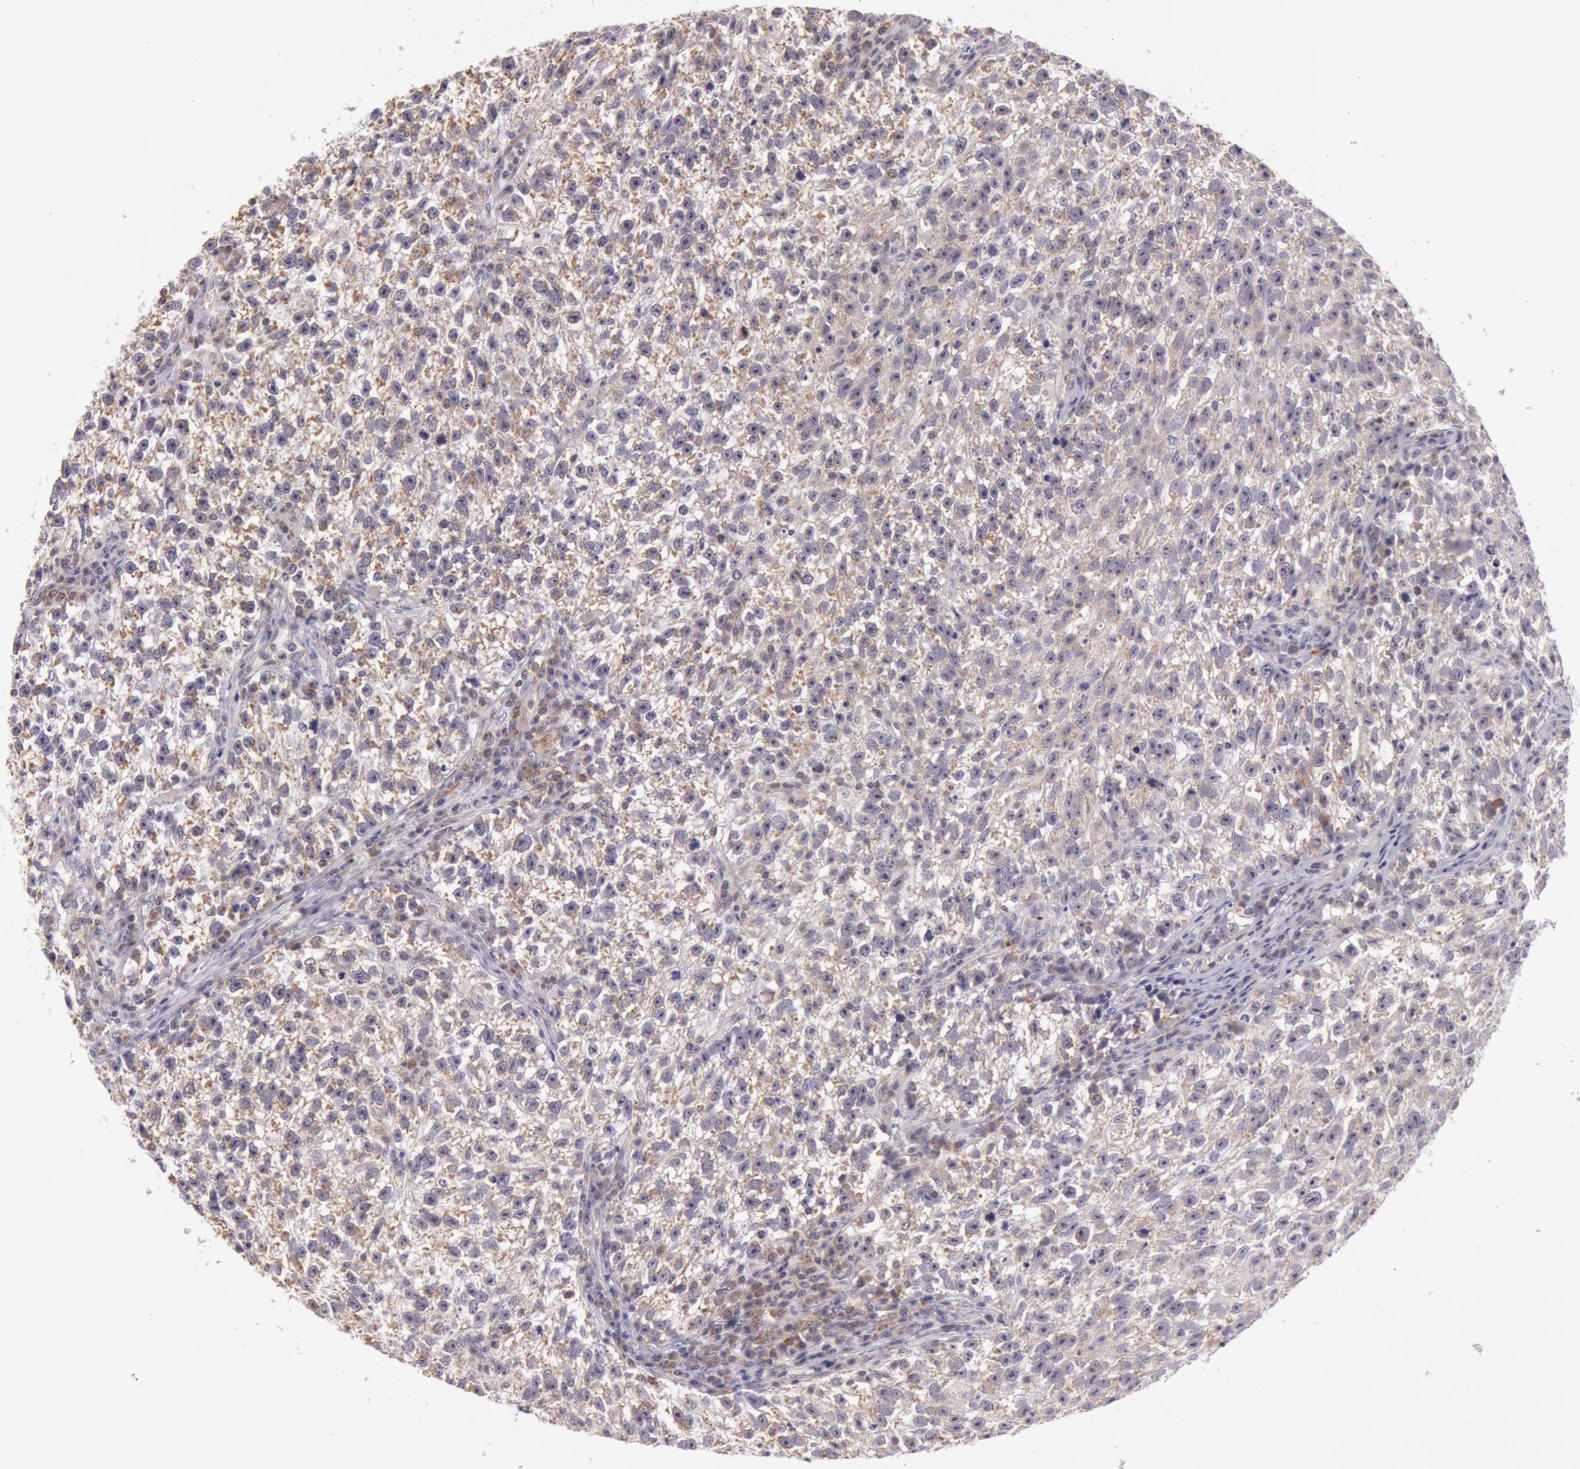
{"staining": {"intensity": "moderate", "quantity": ">75%", "location": "cytoplasmic/membranous"}, "tissue": "testis cancer", "cell_type": "Tumor cells", "image_type": "cancer", "snomed": [{"axis": "morphology", "description": "Seminoma, NOS"}, {"axis": "topography", "description": "Testis"}], "caption": "Human testis cancer (seminoma) stained with a protein marker shows moderate staining in tumor cells.", "gene": "CDK16", "patient": {"sex": "male", "age": 38}}